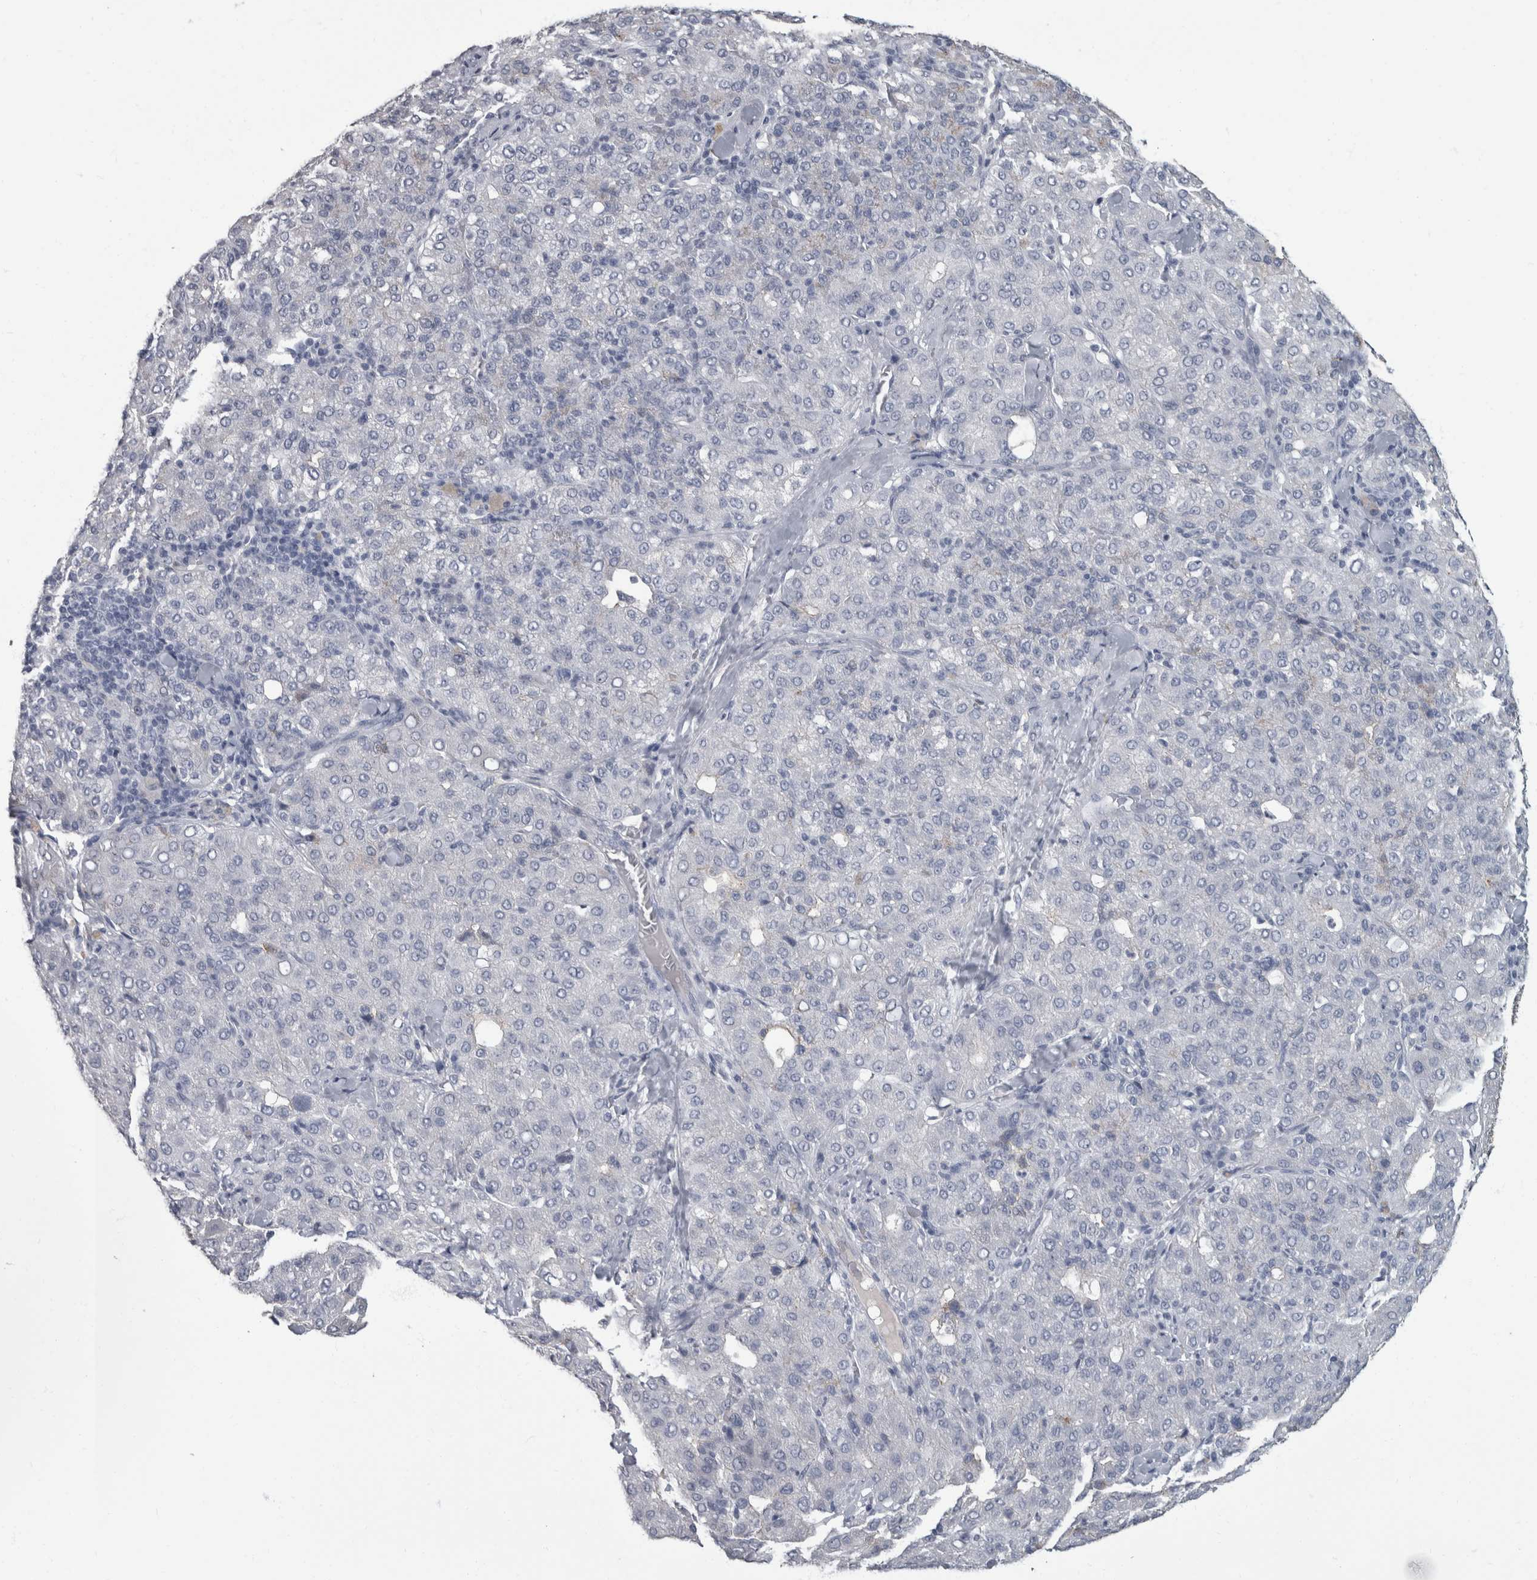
{"staining": {"intensity": "negative", "quantity": "none", "location": "none"}, "tissue": "liver cancer", "cell_type": "Tumor cells", "image_type": "cancer", "snomed": [{"axis": "morphology", "description": "Carcinoma, Hepatocellular, NOS"}, {"axis": "topography", "description": "Liver"}], "caption": "Human liver cancer stained for a protein using immunohistochemistry displays no staining in tumor cells.", "gene": "DSG2", "patient": {"sex": "male", "age": 65}}